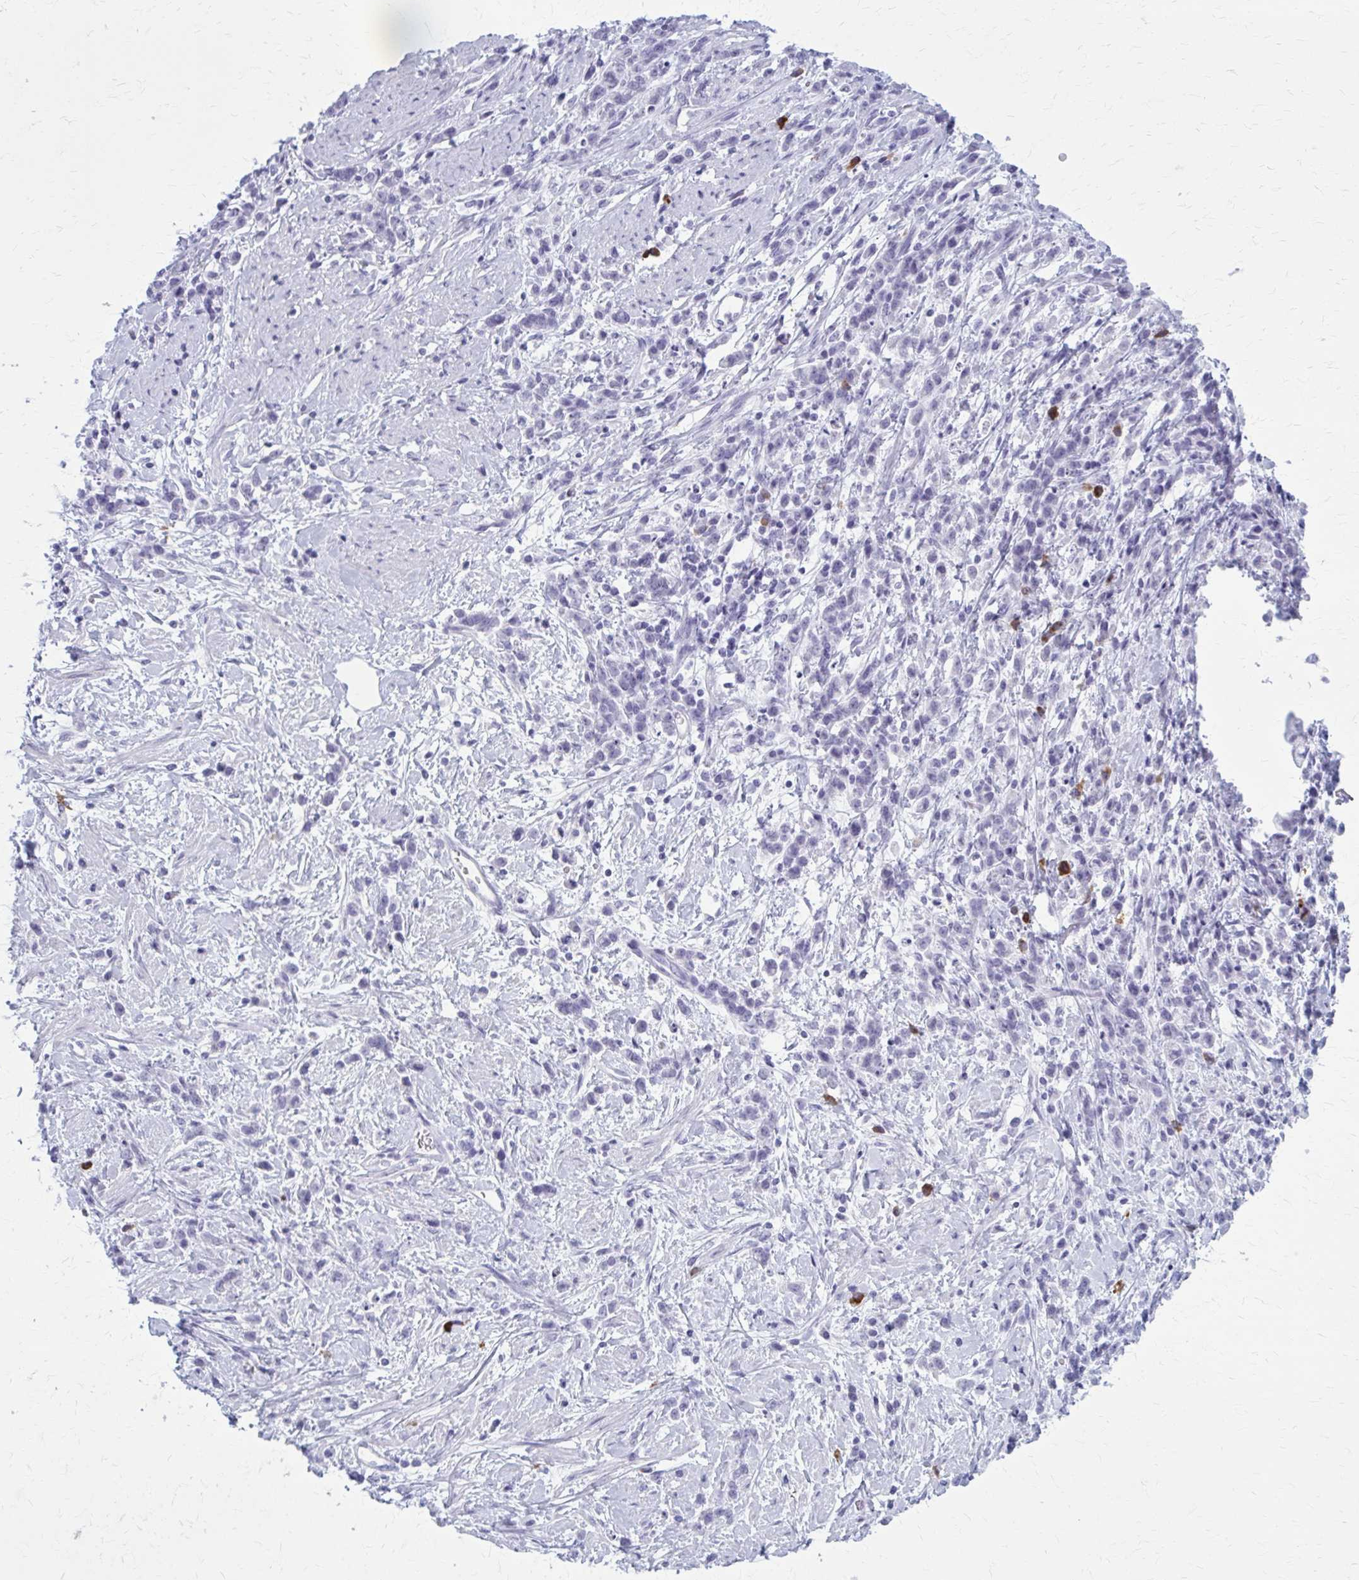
{"staining": {"intensity": "negative", "quantity": "none", "location": "none"}, "tissue": "stomach cancer", "cell_type": "Tumor cells", "image_type": "cancer", "snomed": [{"axis": "morphology", "description": "Adenocarcinoma, NOS"}, {"axis": "topography", "description": "Stomach"}], "caption": "An image of stomach cancer (adenocarcinoma) stained for a protein demonstrates no brown staining in tumor cells.", "gene": "ZDHHC7", "patient": {"sex": "female", "age": 60}}